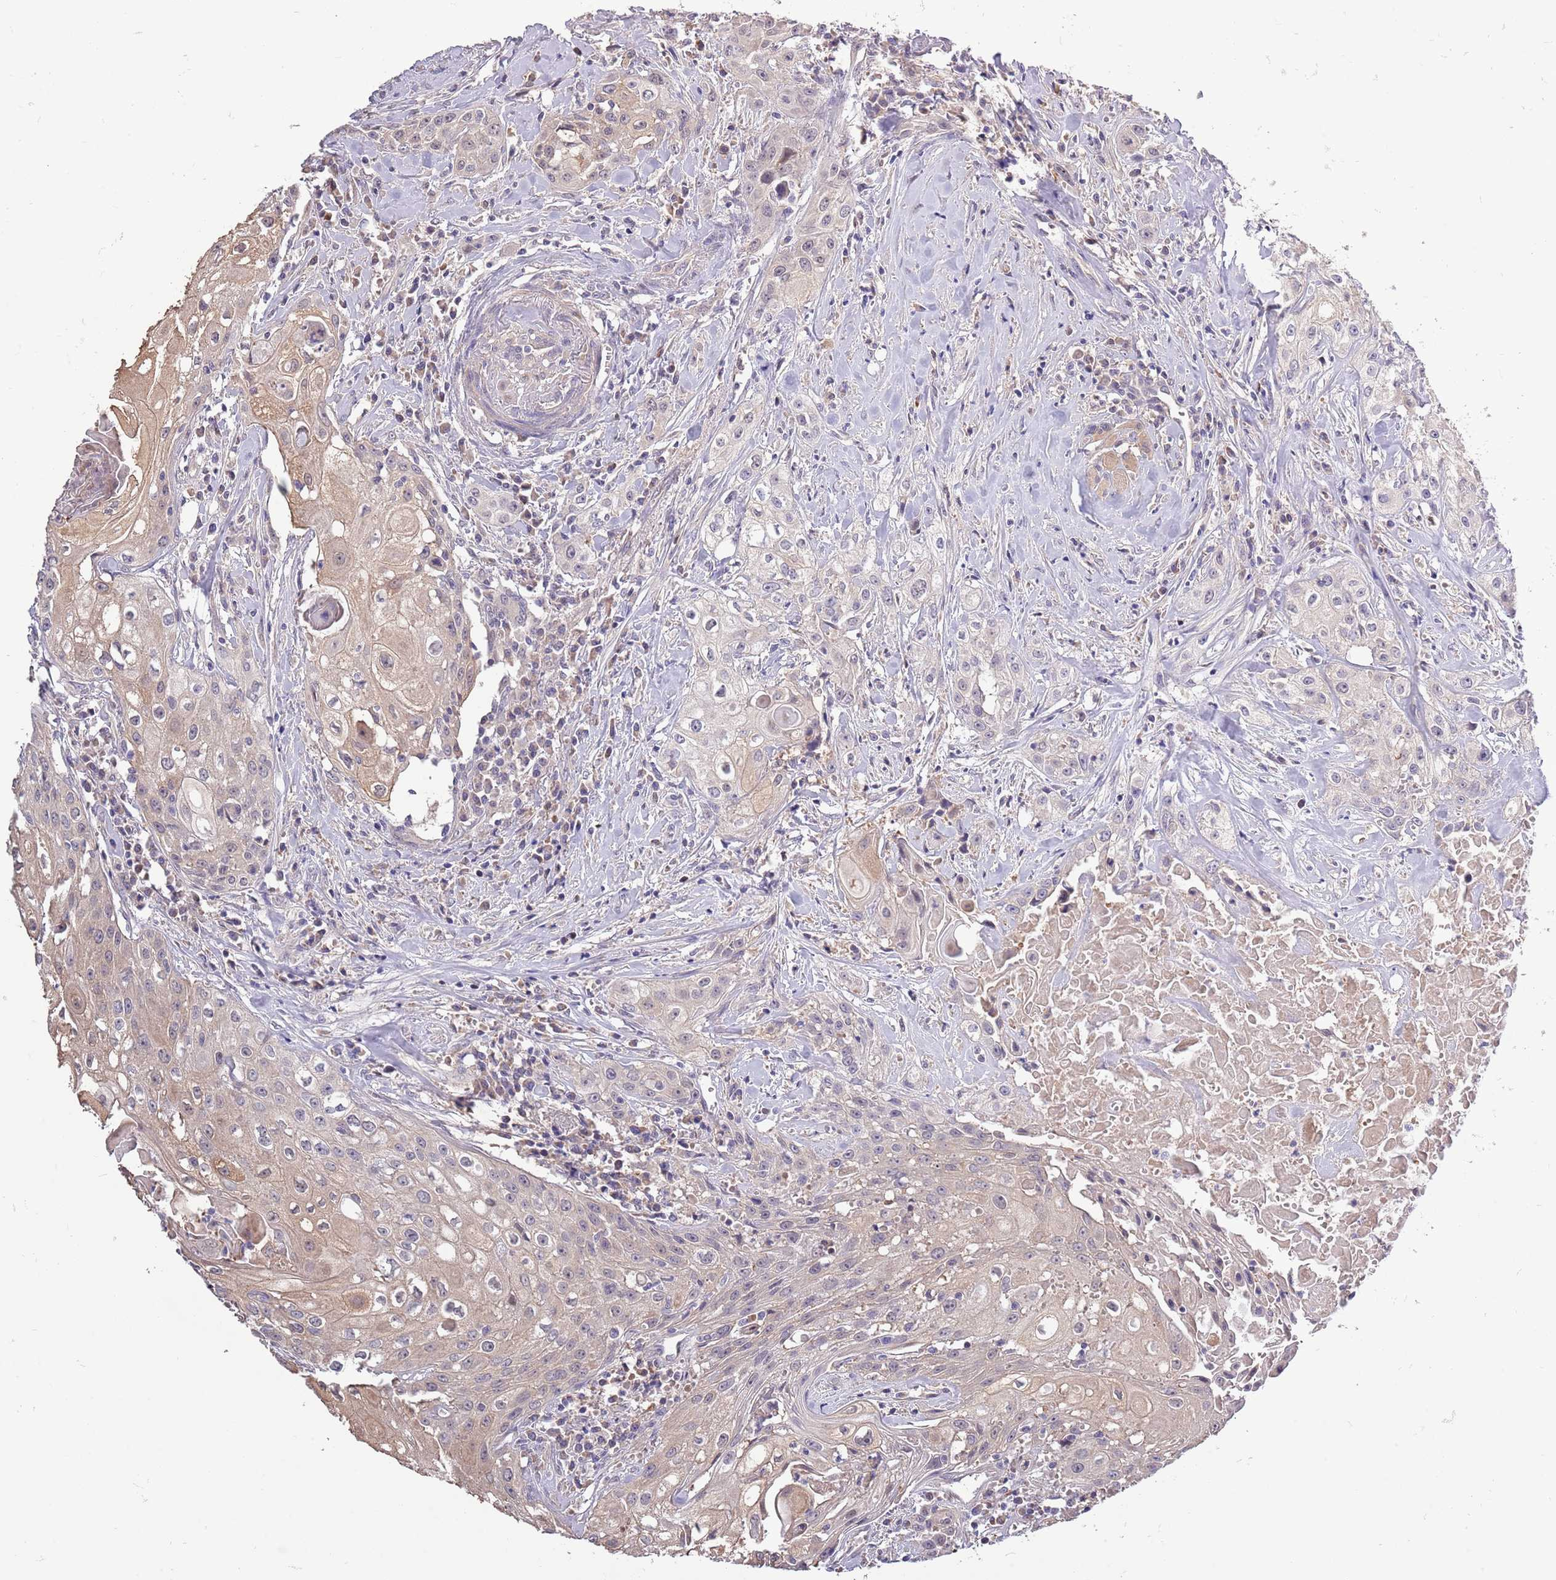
{"staining": {"intensity": "weak", "quantity": "25%-75%", "location": "cytoplasmic/membranous"}, "tissue": "head and neck cancer", "cell_type": "Tumor cells", "image_type": "cancer", "snomed": [{"axis": "morphology", "description": "Squamous cell carcinoma, NOS"}, {"axis": "topography", "description": "Oral tissue"}, {"axis": "topography", "description": "Head-Neck"}], "caption": "Human squamous cell carcinoma (head and neck) stained with a protein marker shows weak staining in tumor cells.", "gene": "LIPJ", "patient": {"sex": "female", "age": 82}}